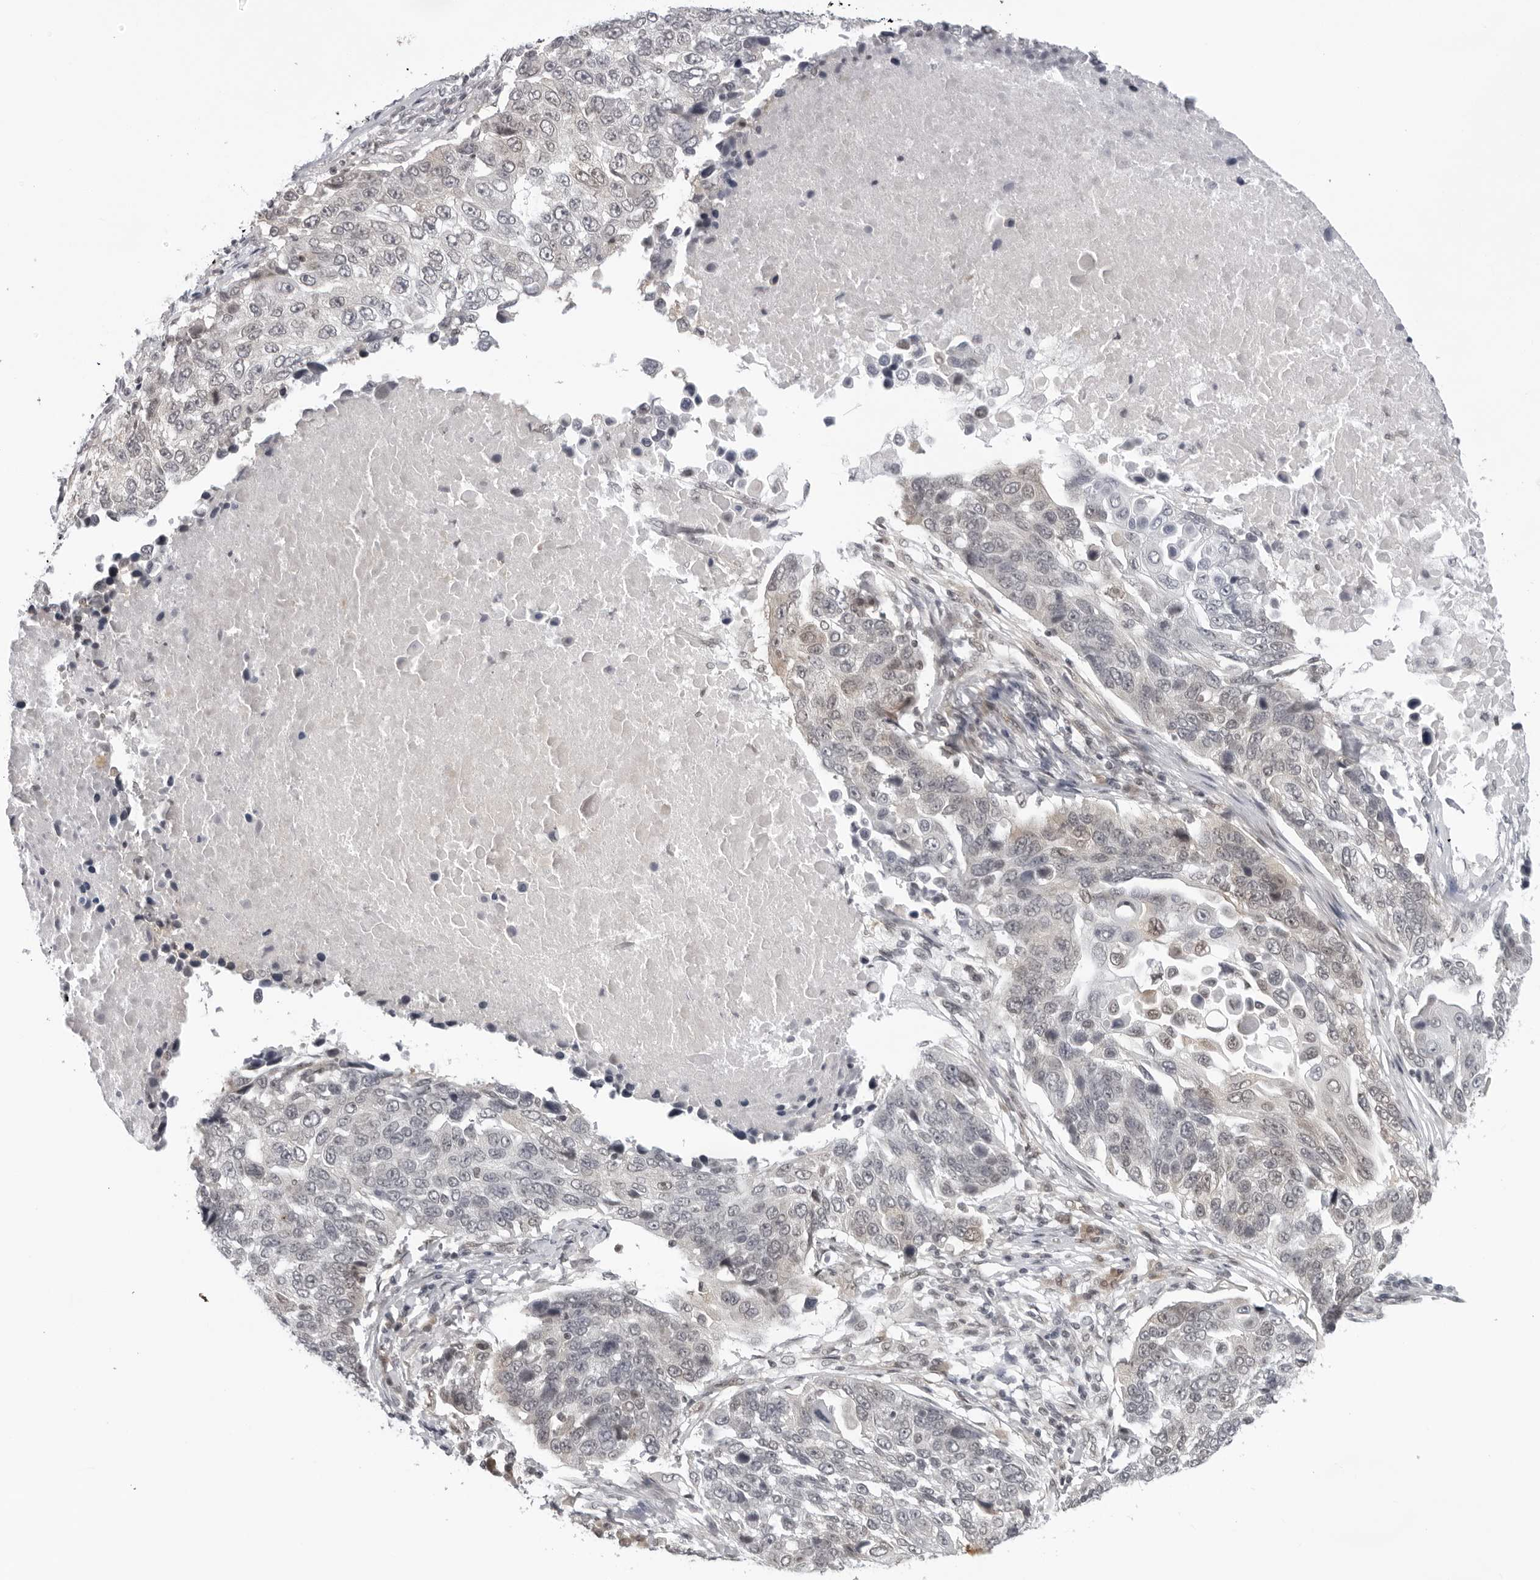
{"staining": {"intensity": "negative", "quantity": "none", "location": "none"}, "tissue": "lung cancer", "cell_type": "Tumor cells", "image_type": "cancer", "snomed": [{"axis": "morphology", "description": "Squamous cell carcinoma, NOS"}, {"axis": "topography", "description": "Lung"}], "caption": "High power microscopy image of an immunohistochemistry (IHC) photomicrograph of lung squamous cell carcinoma, revealing no significant positivity in tumor cells.", "gene": "CASP7", "patient": {"sex": "male", "age": 66}}